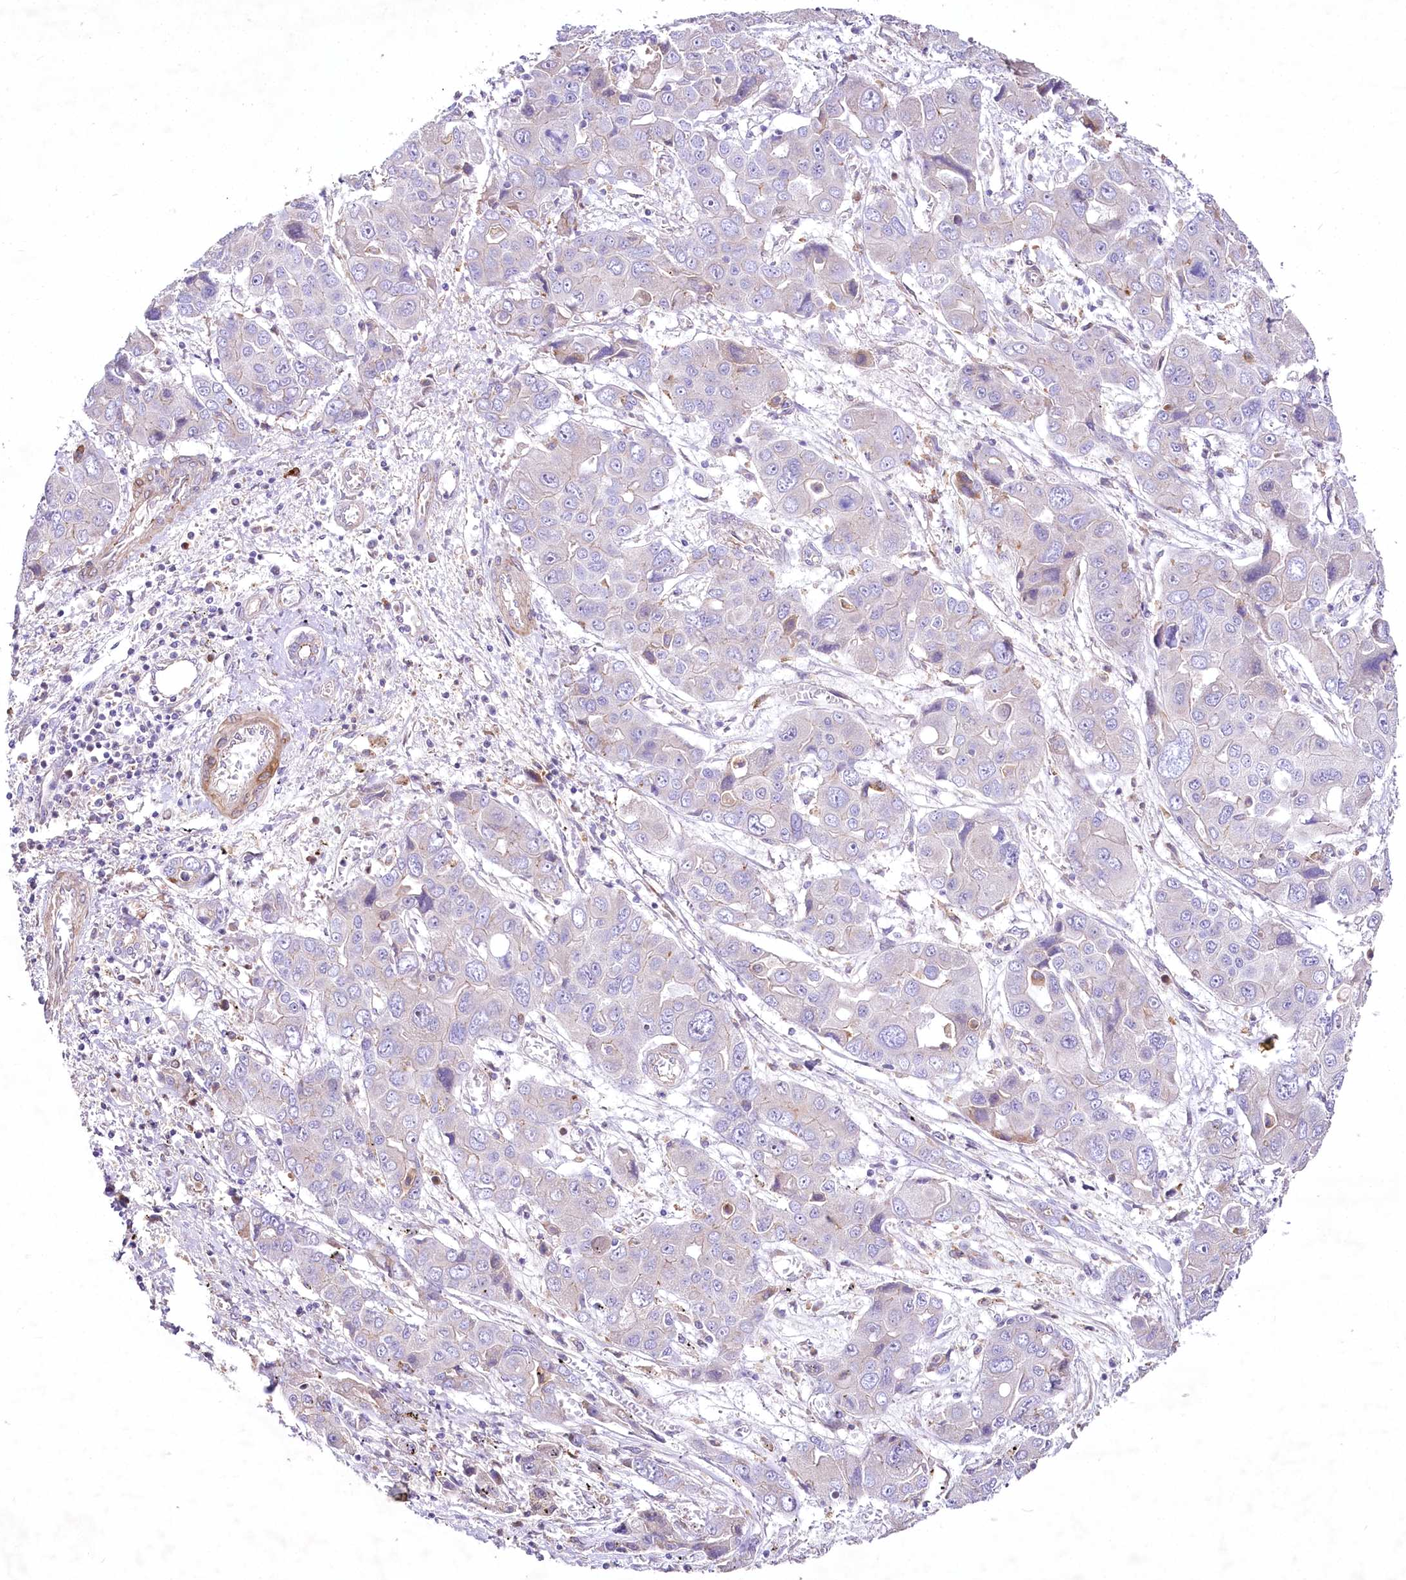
{"staining": {"intensity": "negative", "quantity": "none", "location": "none"}, "tissue": "liver cancer", "cell_type": "Tumor cells", "image_type": "cancer", "snomed": [{"axis": "morphology", "description": "Cholangiocarcinoma"}, {"axis": "topography", "description": "Liver"}], "caption": "Liver cancer stained for a protein using IHC shows no positivity tumor cells.", "gene": "STX6", "patient": {"sex": "male", "age": 67}}